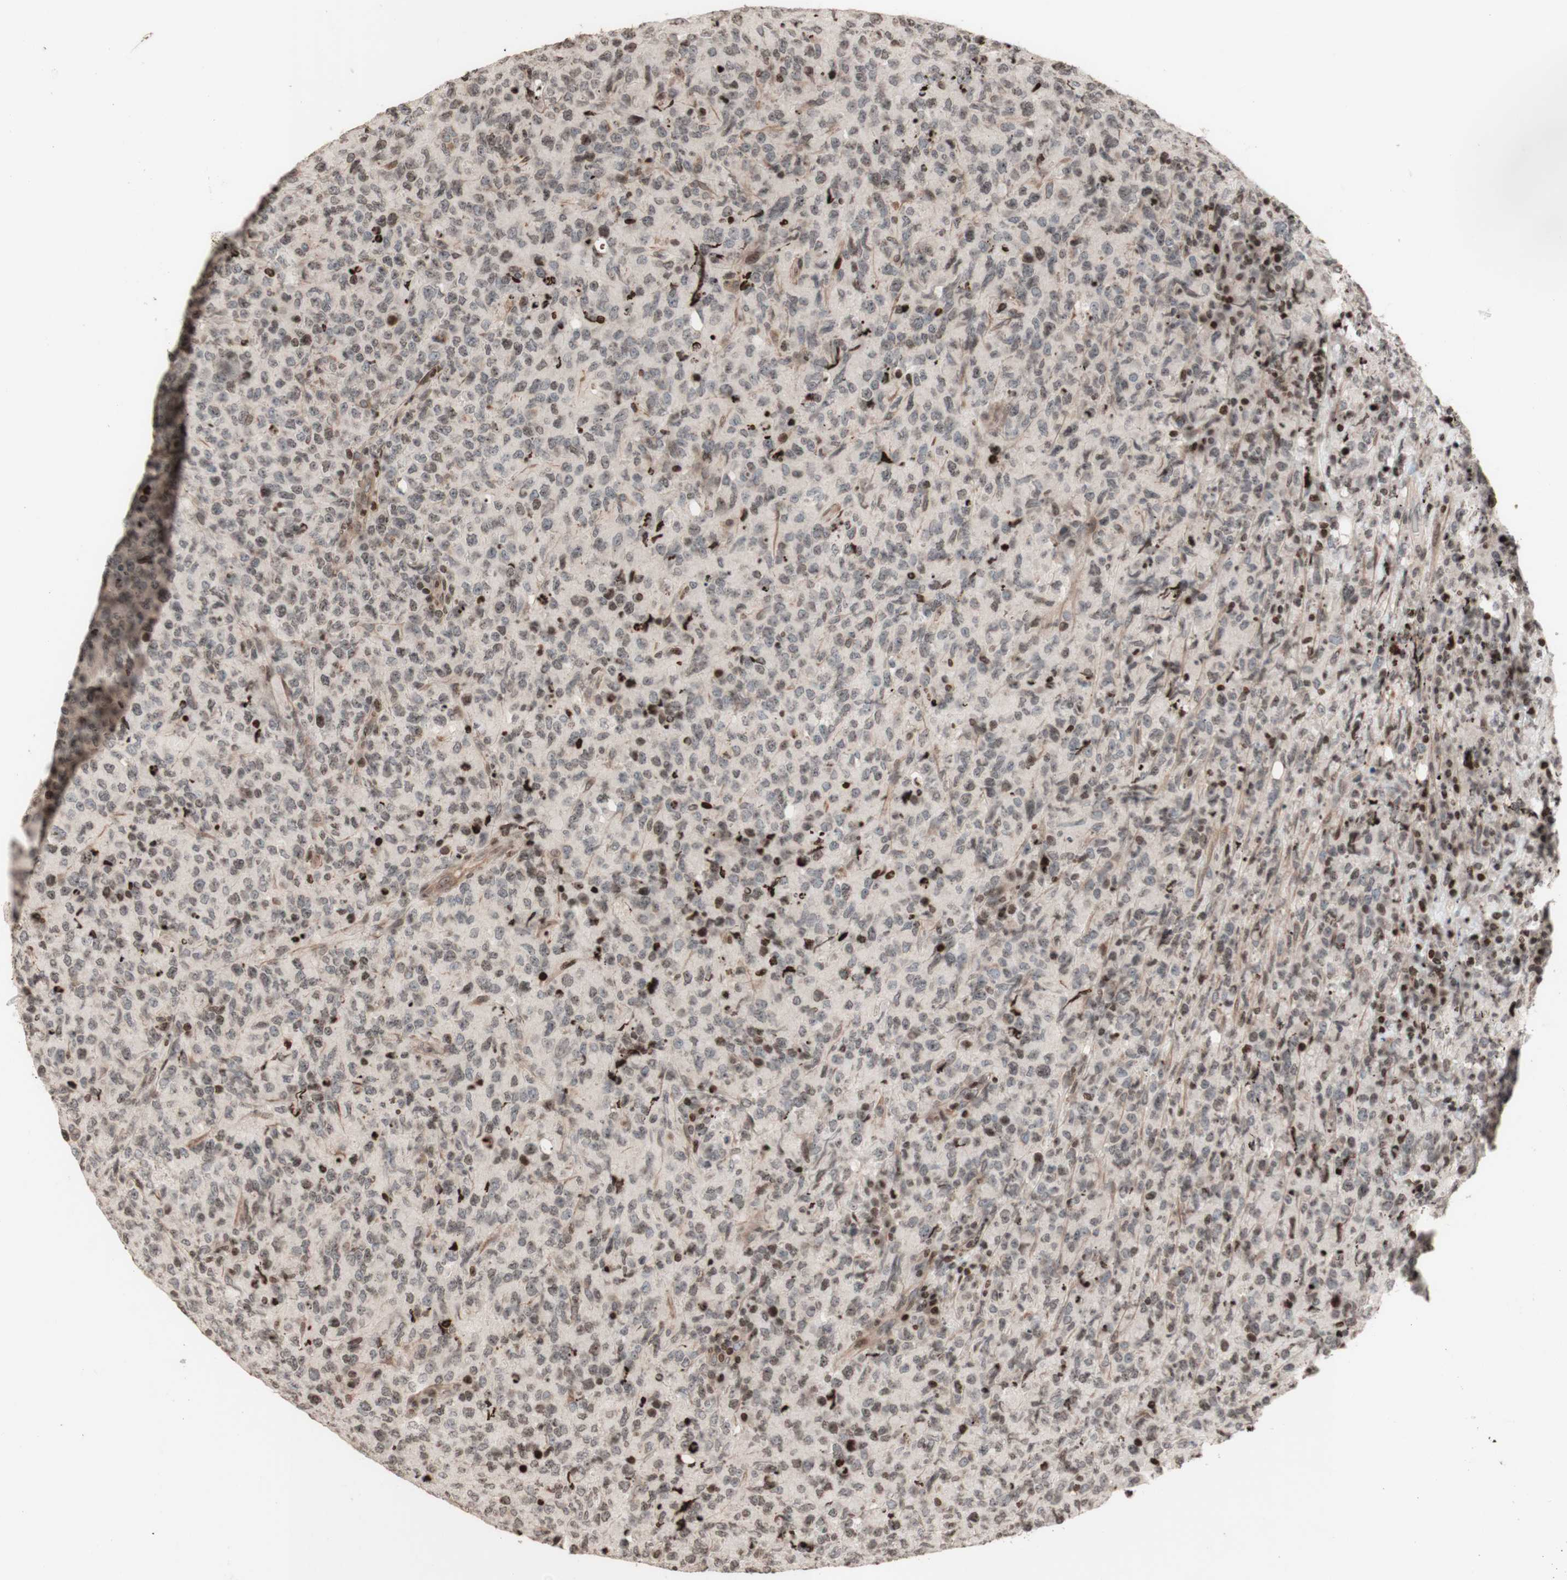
{"staining": {"intensity": "negative", "quantity": "none", "location": "none"}, "tissue": "lymphoma", "cell_type": "Tumor cells", "image_type": "cancer", "snomed": [{"axis": "morphology", "description": "Malignant lymphoma, non-Hodgkin's type, High grade"}, {"axis": "topography", "description": "Tonsil"}], "caption": "Tumor cells show no significant protein expression in high-grade malignant lymphoma, non-Hodgkin's type.", "gene": "POLA1", "patient": {"sex": "female", "age": 36}}